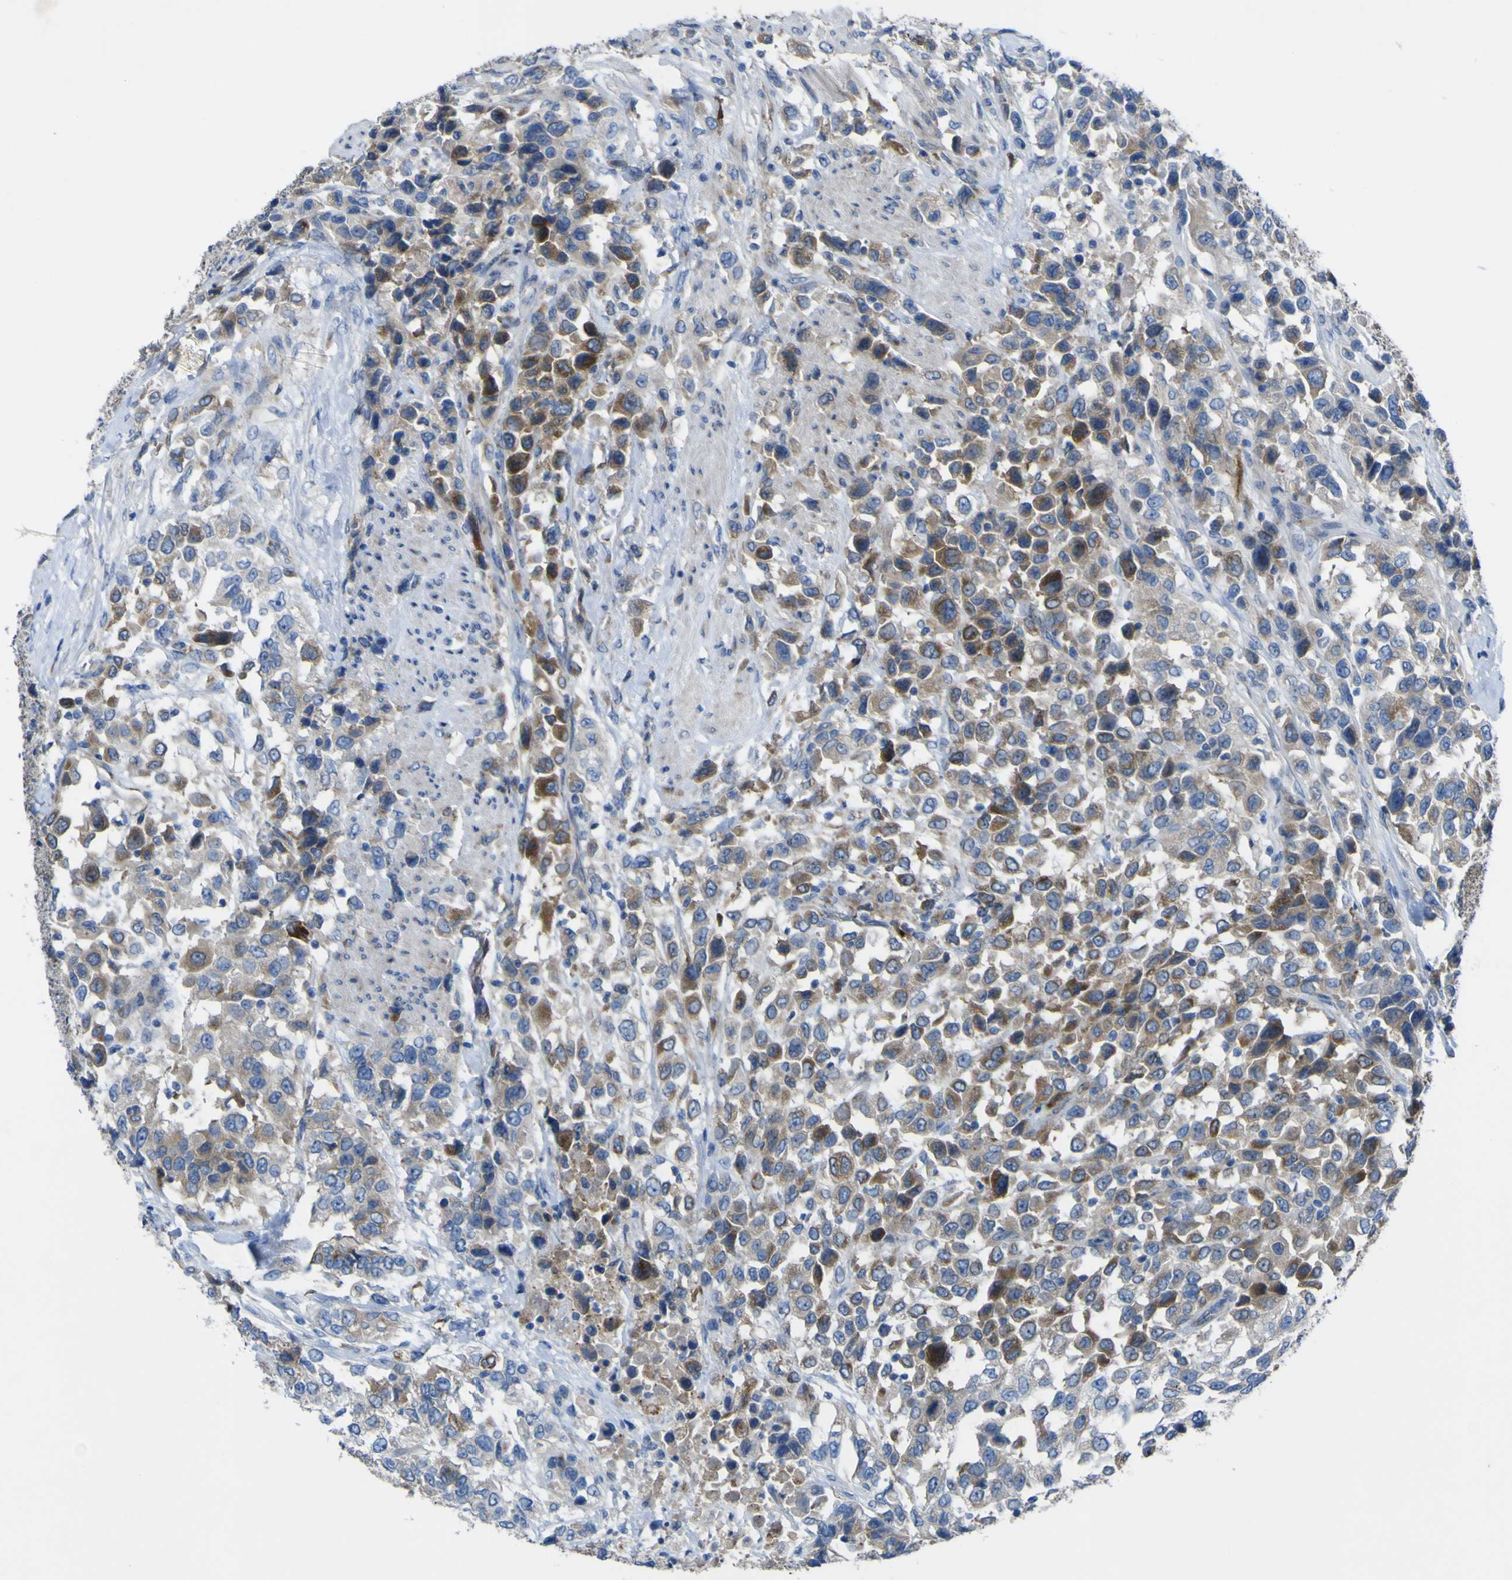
{"staining": {"intensity": "moderate", "quantity": "25%-75%", "location": "cytoplasmic/membranous"}, "tissue": "urothelial cancer", "cell_type": "Tumor cells", "image_type": "cancer", "snomed": [{"axis": "morphology", "description": "Urothelial carcinoma, High grade"}, {"axis": "topography", "description": "Urinary bladder"}], "caption": "Urothelial carcinoma (high-grade) stained with a protein marker demonstrates moderate staining in tumor cells.", "gene": "CST3", "patient": {"sex": "female", "age": 80}}